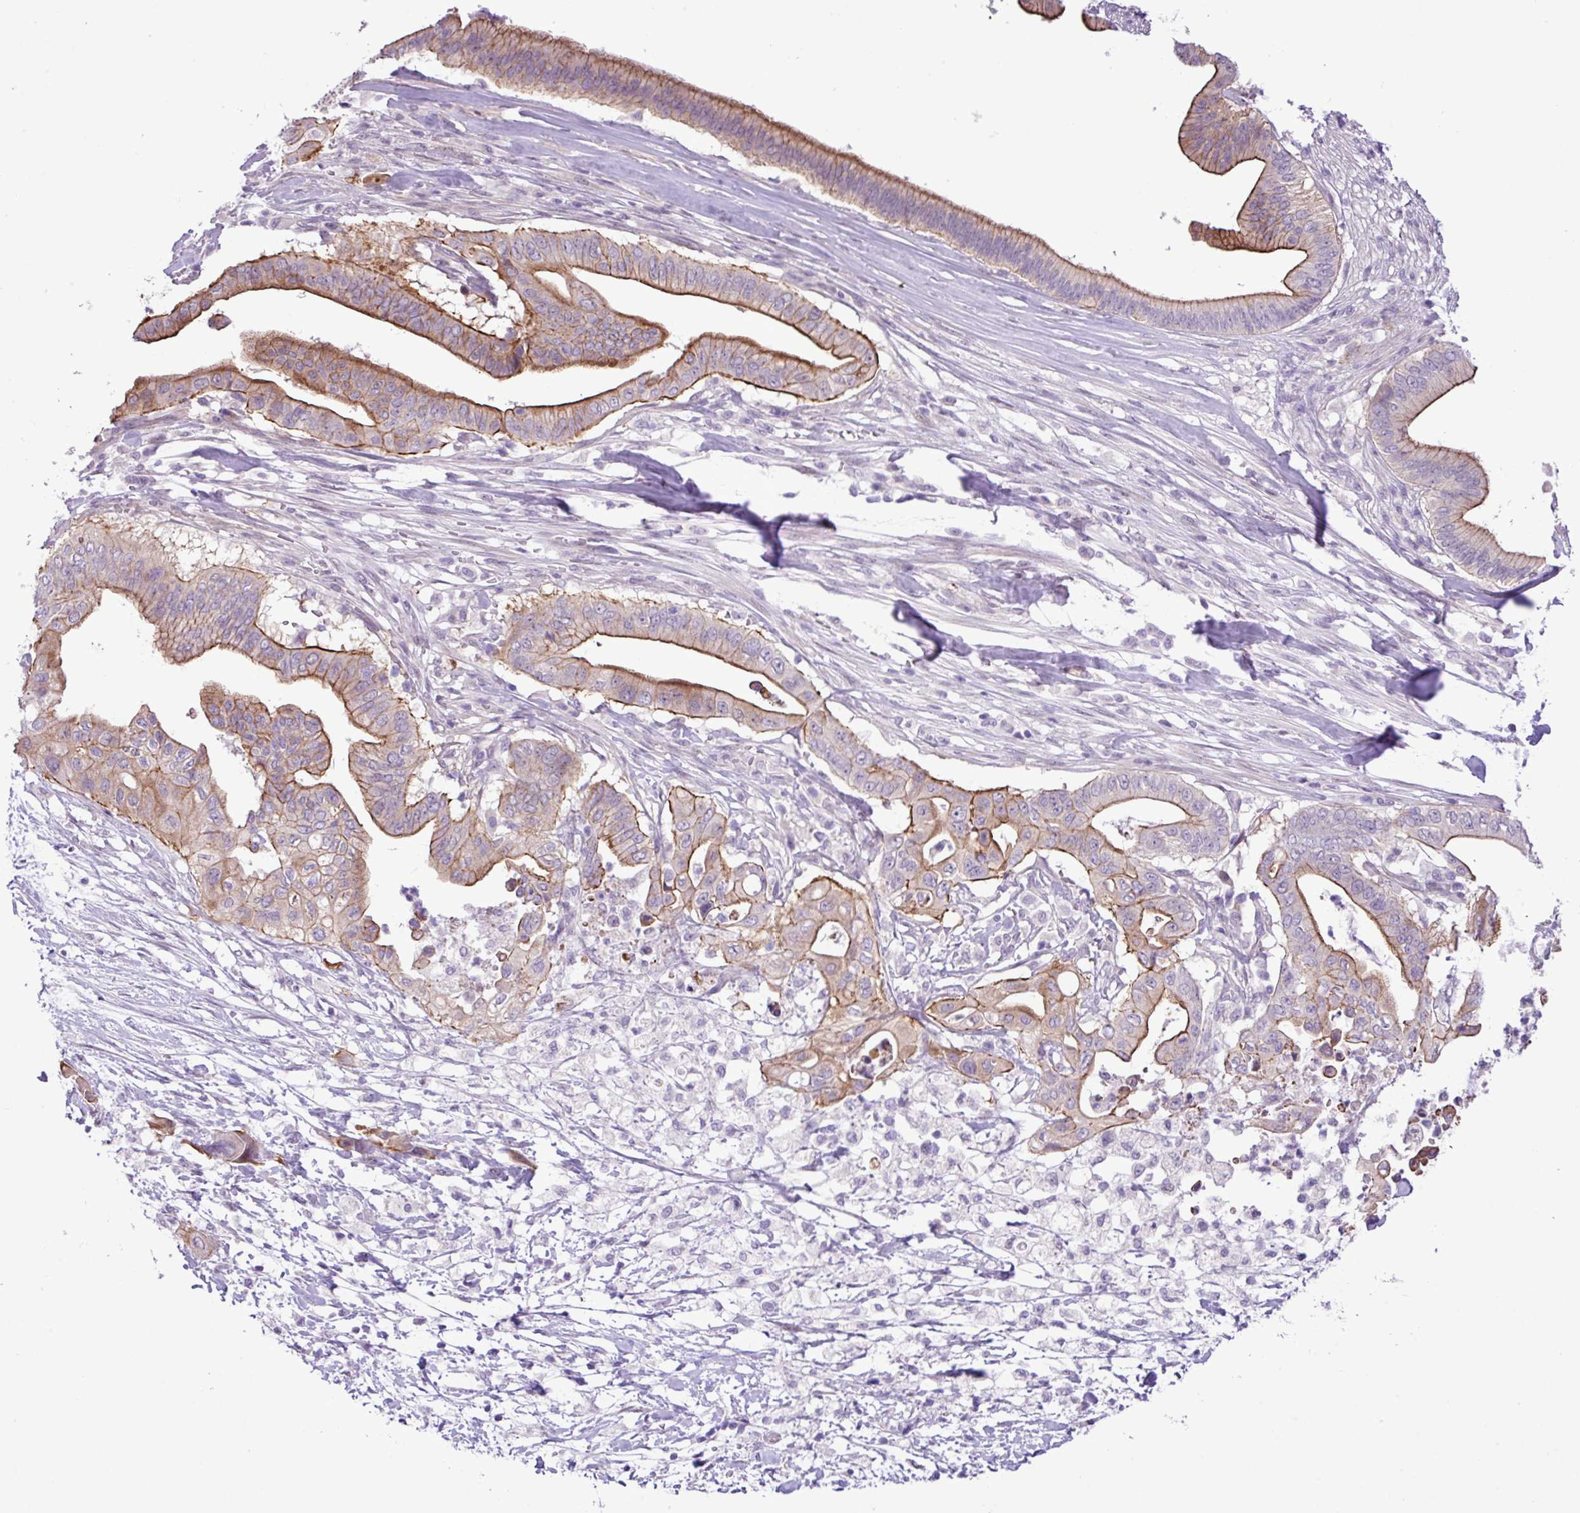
{"staining": {"intensity": "strong", "quantity": ">75%", "location": "cytoplasmic/membranous"}, "tissue": "pancreatic cancer", "cell_type": "Tumor cells", "image_type": "cancer", "snomed": [{"axis": "morphology", "description": "Adenocarcinoma, NOS"}, {"axis": "topography", "description": "Pancreas"}], "caption": "Immunohistochemical staining of human pancreatic cancer (adenocarcinoma) demonstrates high levels of strong cytoplasmic/membranous protein expression in about >75% of tumor cells.", "gene": "YLPM1", "patient": {"sex": "male", "age": 68}}